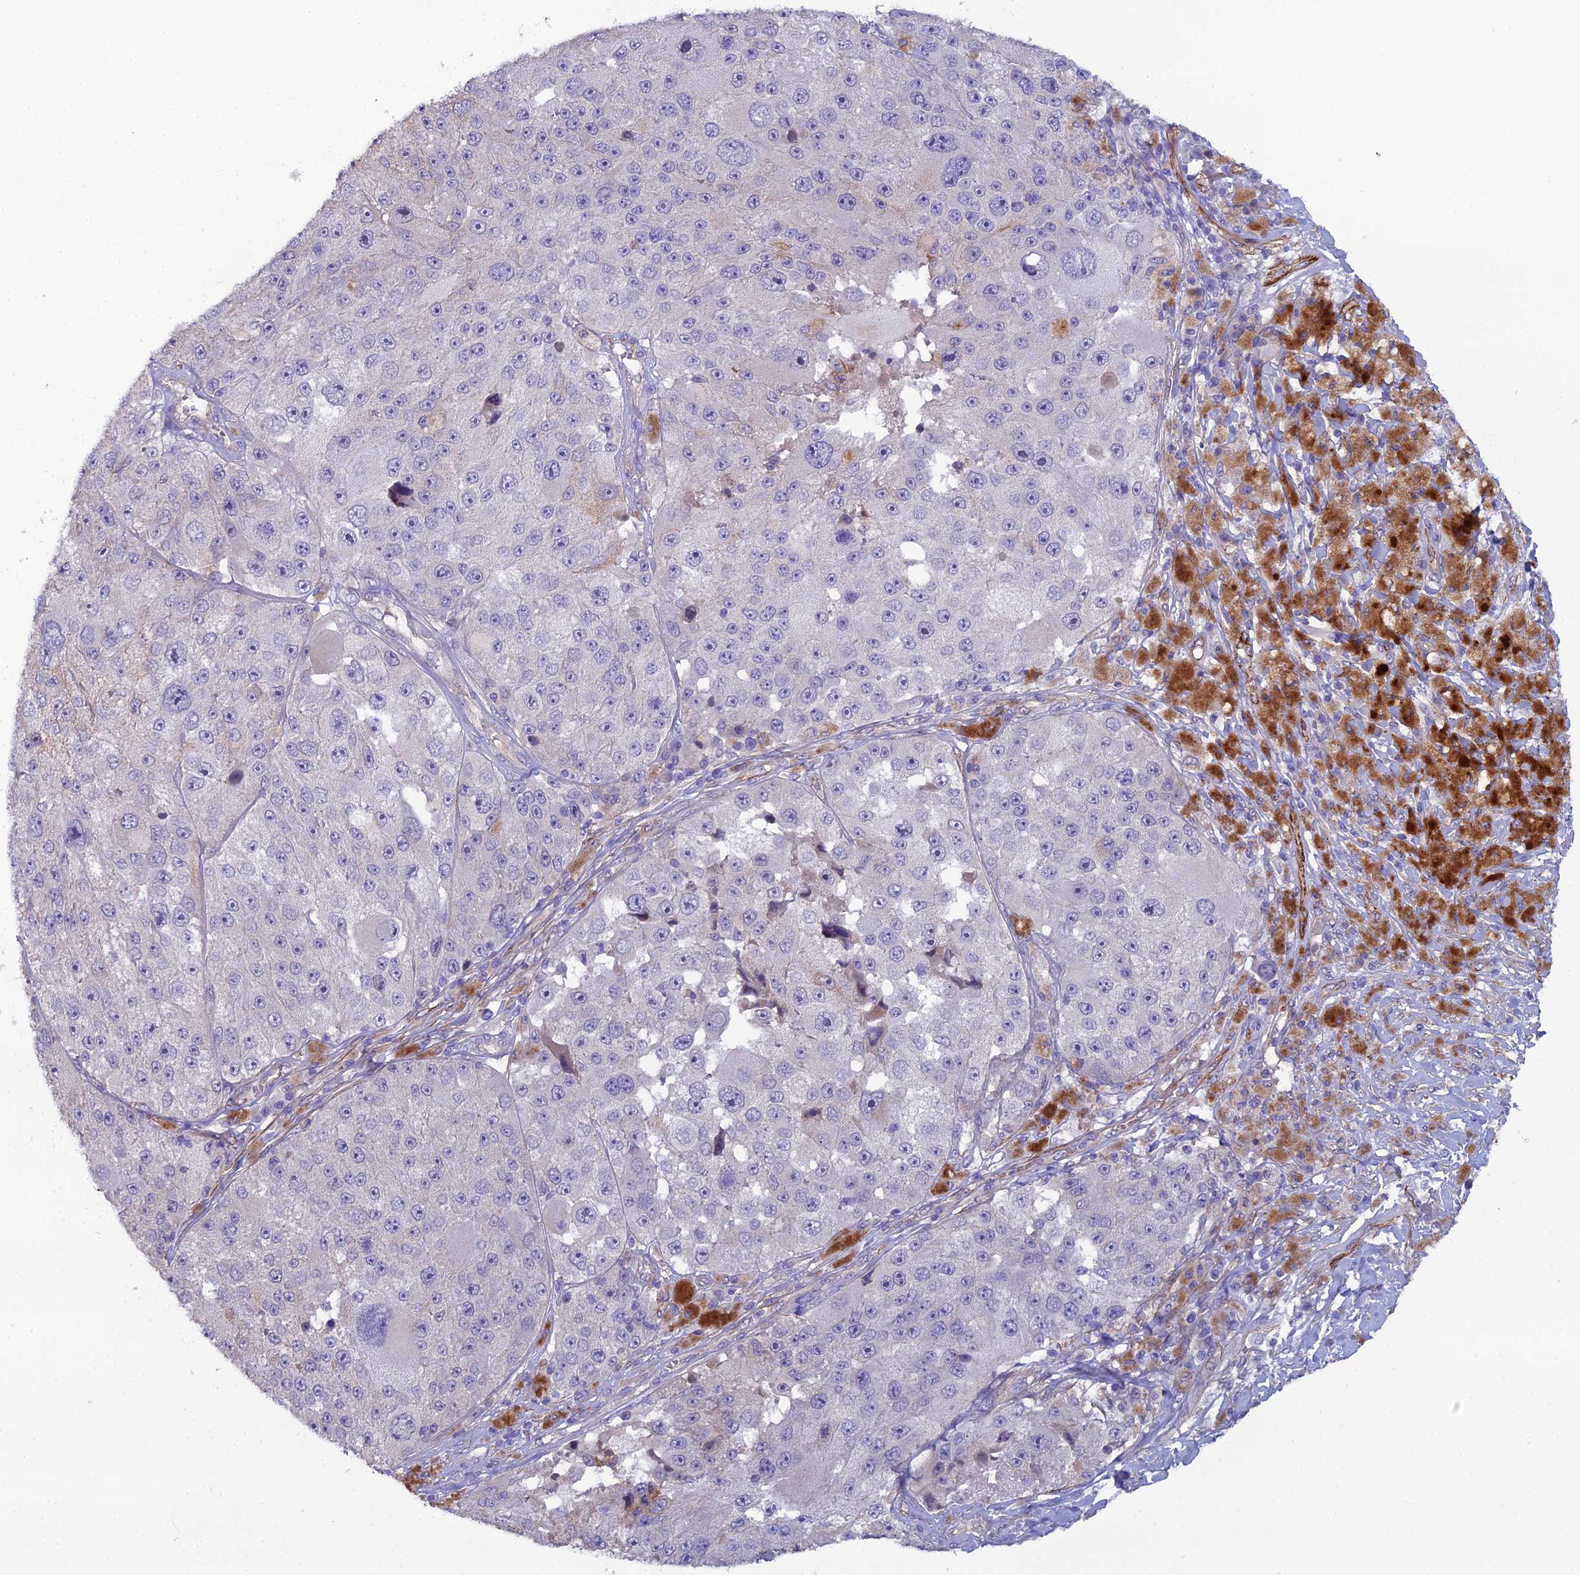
{"staining": {"intensity": "moderate", "quantity": "<25%", "location": "cytoplasmic/membranous"}, "tissue": "melanoma", "cell_type": "Tumor cells", "image_type": "cancer", "snomed": [{"axis": "morphology", "description": "Malignant melanoma, Metastatic site"}, {"axis": "topography", "description": "Lymph node"}], "caption": "DAB (3,3'-diaminobenzidine) immunohistochemical staining of human melanoma demonstrates moderate cytoplasmic/membranous protein staining in approximately <25% of tumor cells.", "gene": "CFAP47", "patient": {"sex": "male", "age": 62}}